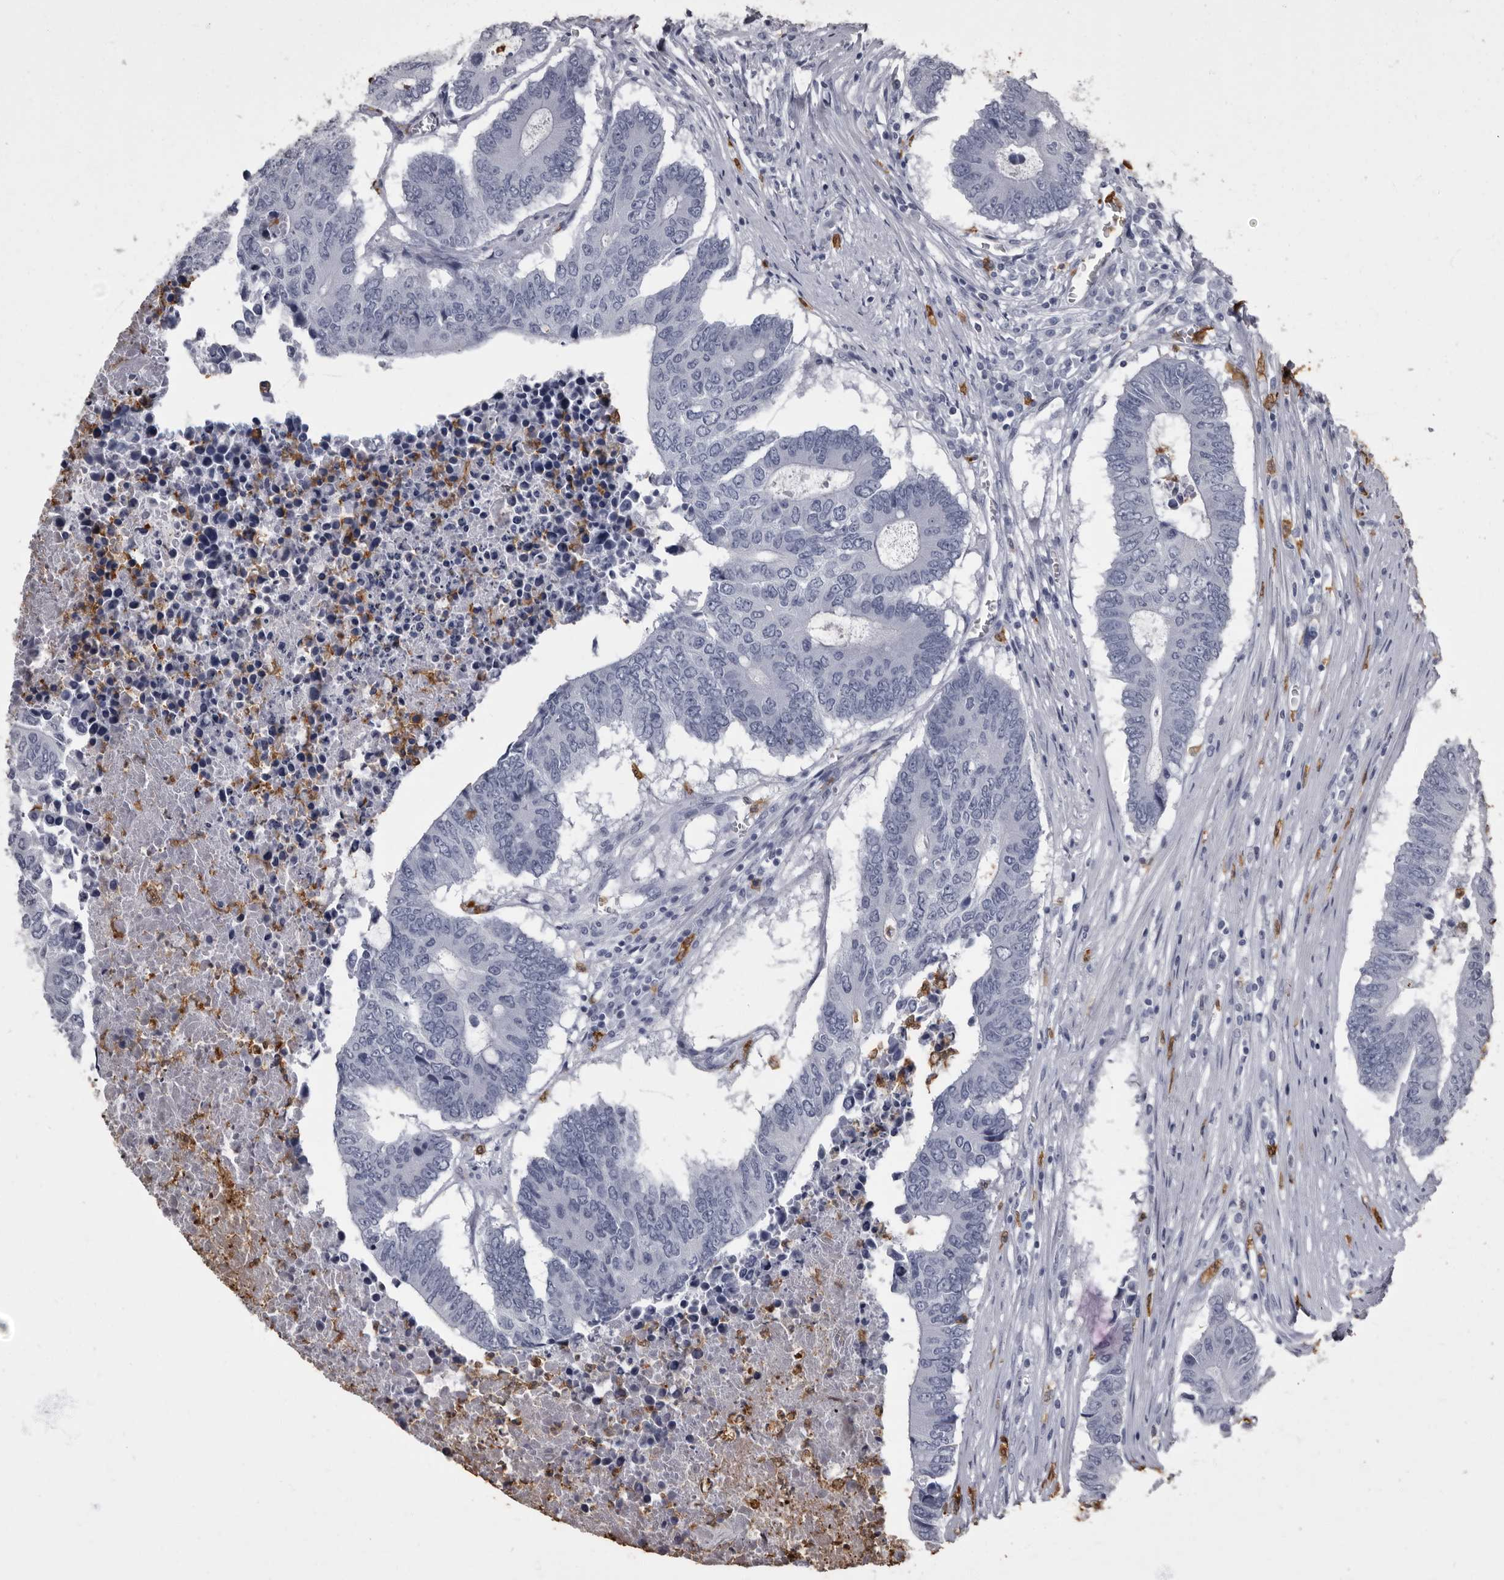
{"staining": {"intensity": "negative", "quantity": "none", "location": "none"}, "tissue": "colorectal cancer", "cell_type": "Tumor cells", "image_type": "cancer", "snomed": [{"axis": "morphology", "description": "Adenocarcinoma, NOS"}, {"axis": "topography", "description": "Colon"}], "caption": "Tumor cells show no significant protein positivity in colorectal cancer (adenocarcinoma).", "gene": "TPD52L1", "patient": {"sex": "male", "age": 87}}